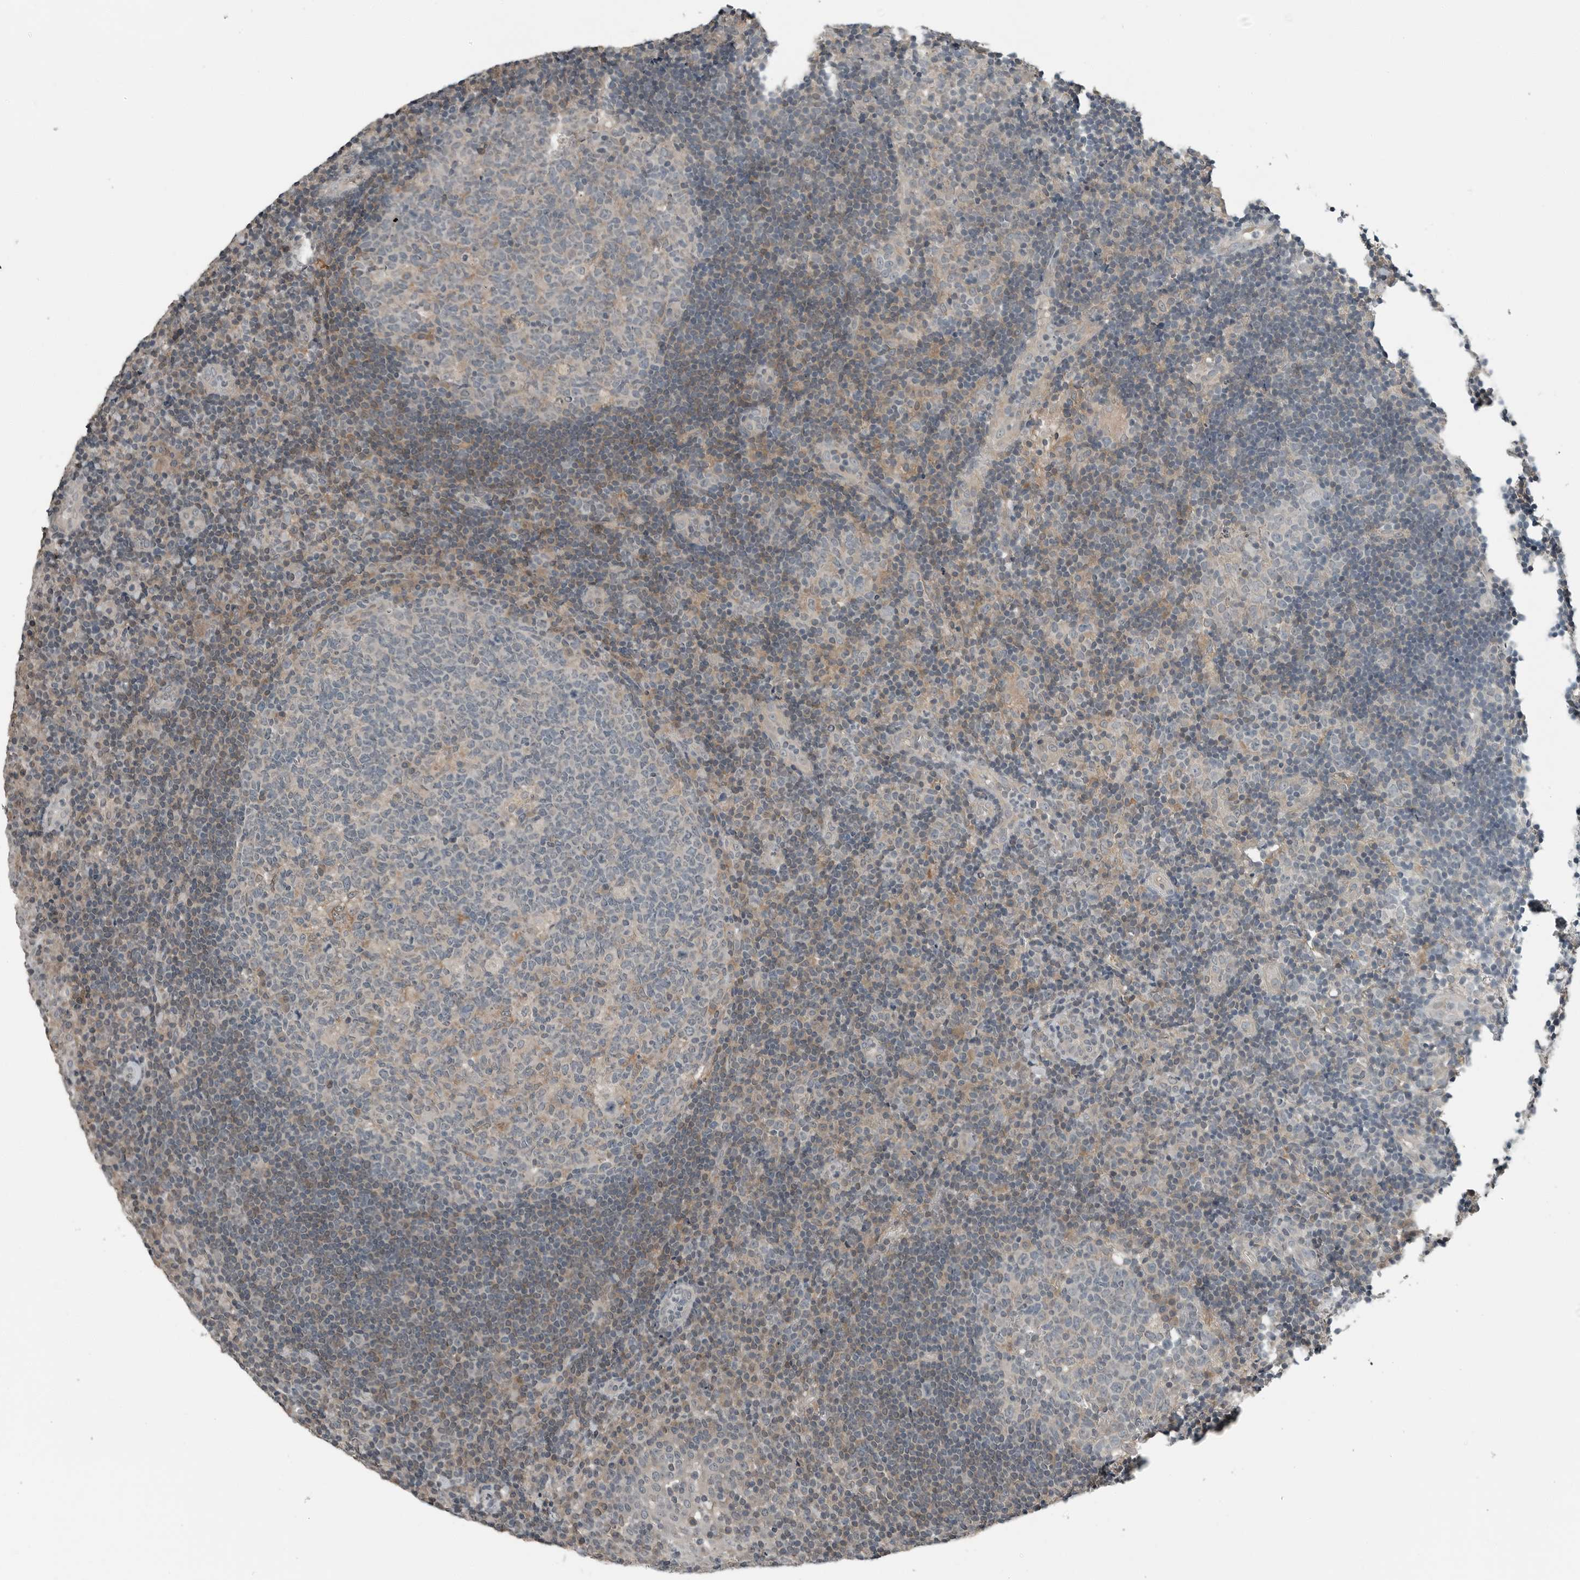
{"staining": {"intensity": "weak", "quantity": "25%-75%", "location": "cytoplasmic/membranous"}, "tissue": "tonsil", "cell_type": "Germinal center cells", "image_type": "normal", "snomed": [{"axis": "morphology", "description": "Normal tissue, NOS"}, {"axis": "topography", "description": "Tonsil"}], "caption": "This photomicrograph reveals unremarkable tonsil stained with immunohistochemistry to label a protein in brown. The cytoplasmic/membranous of germinal center cells show weak positivity for the protein. Nuclei are counter-stained blue.", "gene": "ENSG00000286112", "patient": {"sex": "female", "age": 40}}